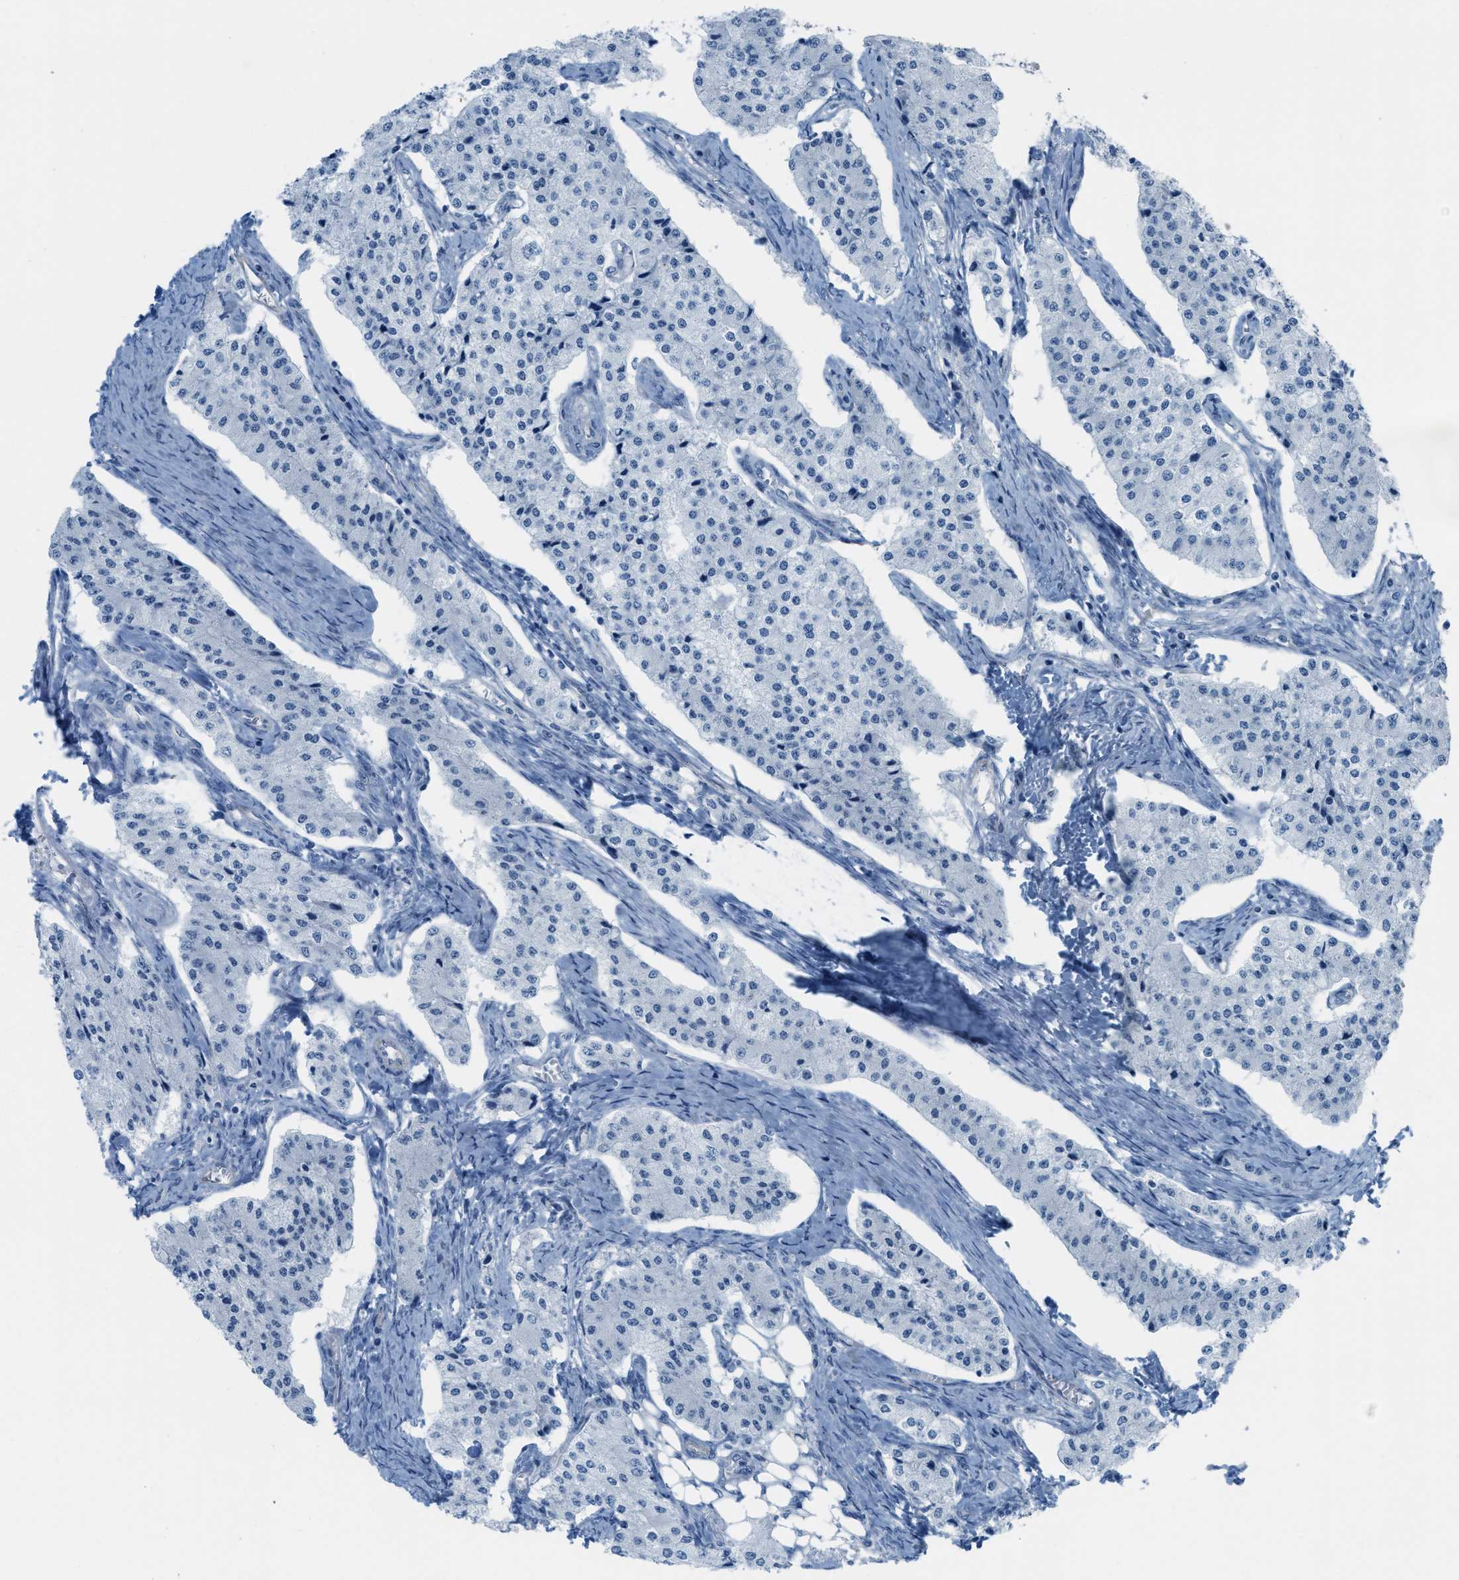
{"staining": {"intensity": "negative", "quantity": "none", "location": "none"}, "tissue": "carcinoid", "cell_type": "Tumor cells", "image_type": "cancer", "snomed": [{"axis": "morphology", "description": "Carcinoid, malignant, NOS"}, {"axis": "topography", "description": "Colon"}], "caption": "Tumor cells show no significant protein expression in carcinoid. (IHC, brightfield microscopy, high magnification).", "gene": "SLC12A1", "patient": {"sex": "female", "age": 52}}